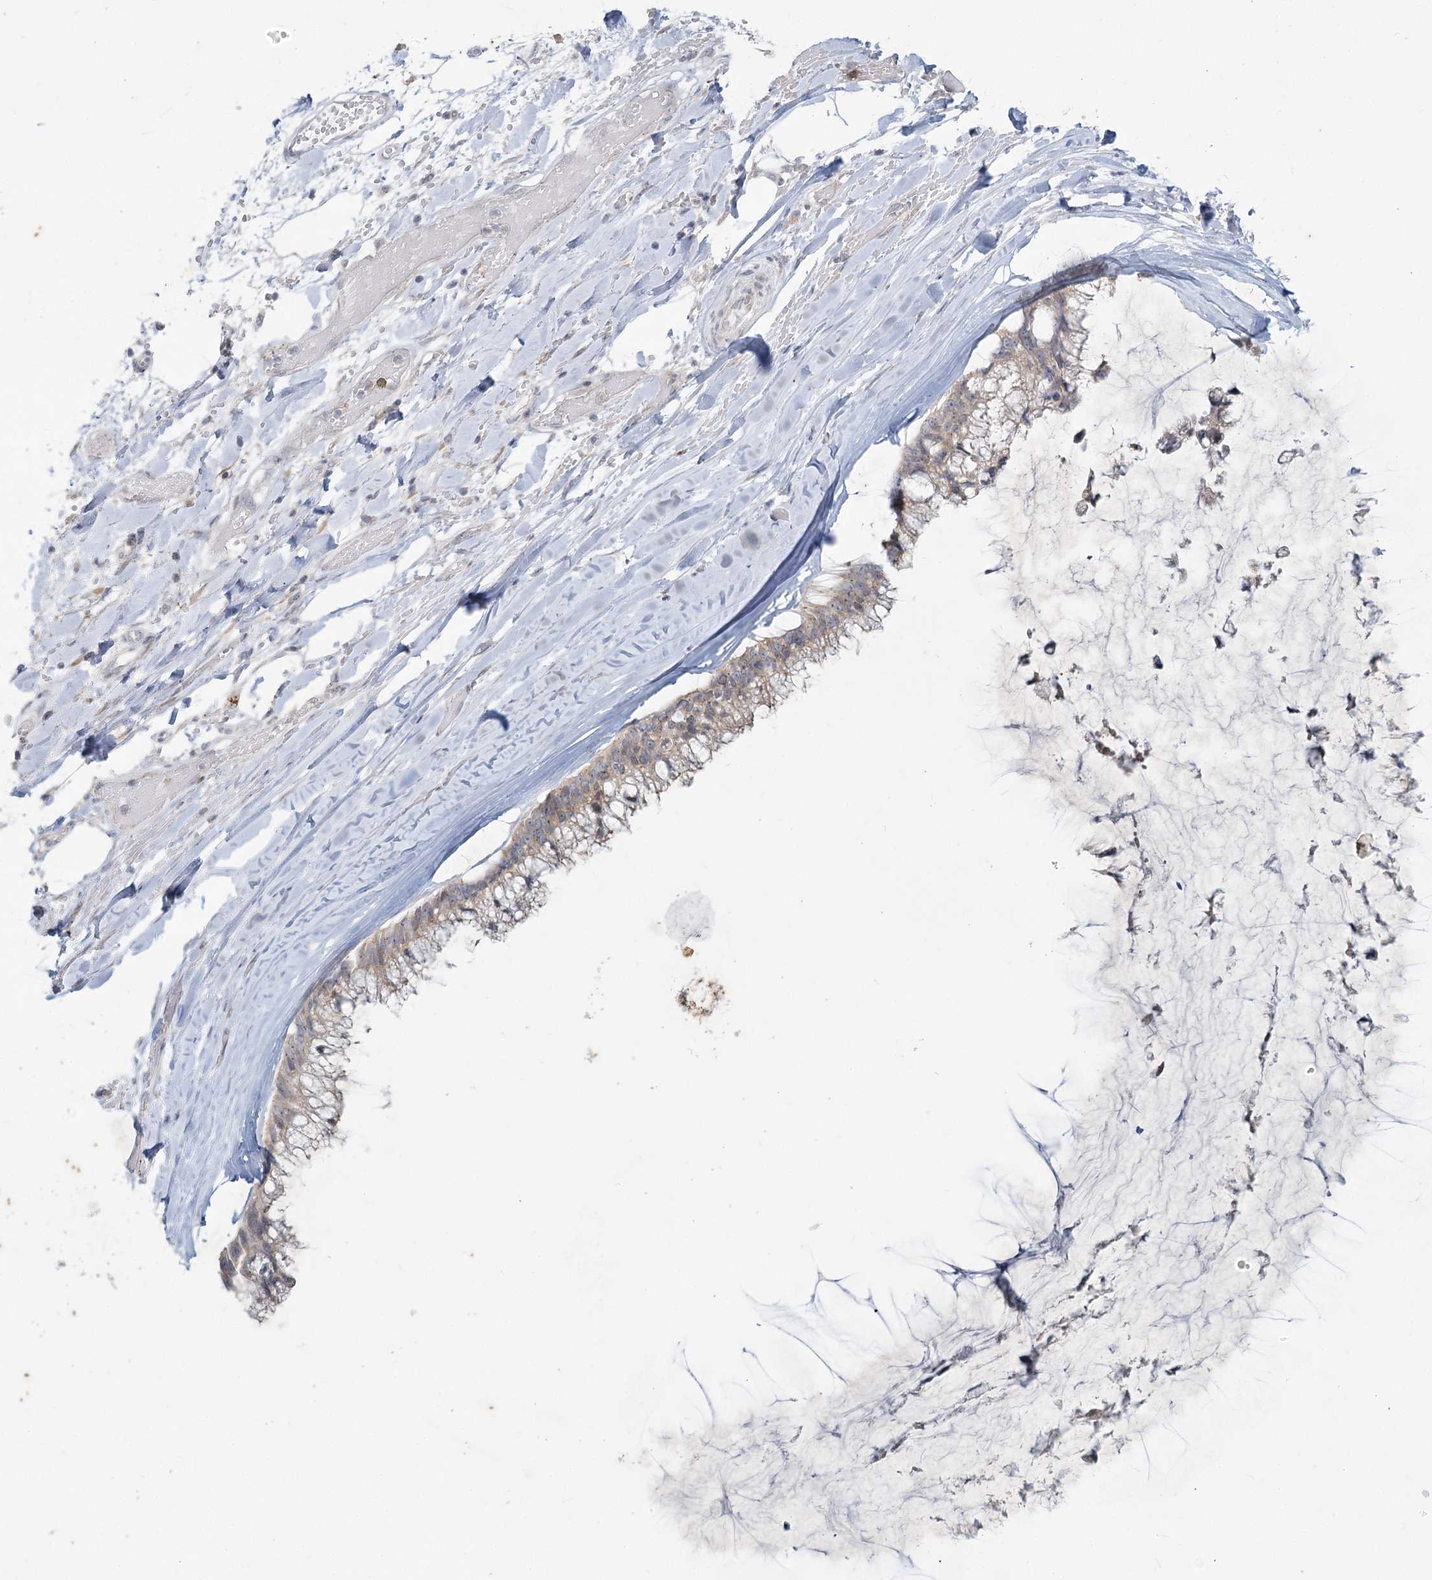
{"staining": {"intensity": "weak", "quantity": "25%-75%", "location": "cytoplasmic/membranous"}, "tissue": "ovarian cancer", "cell_type": "Tumor cells", "image_type": "cancer", "snomed": [{"axis": "morphology", "description": "Cystadenocarcinoma, mucinous, NOS"}, {"axis": "topography", "description": "Ovary"}], "caption": "Weak cytoplasmic/membranous protein expression is appreciated in approximately 25%-75% of tumor cells in ovarian cancer.", "gene": "PLA2G12A", "patient": {"sex": "female", "age": 39}}